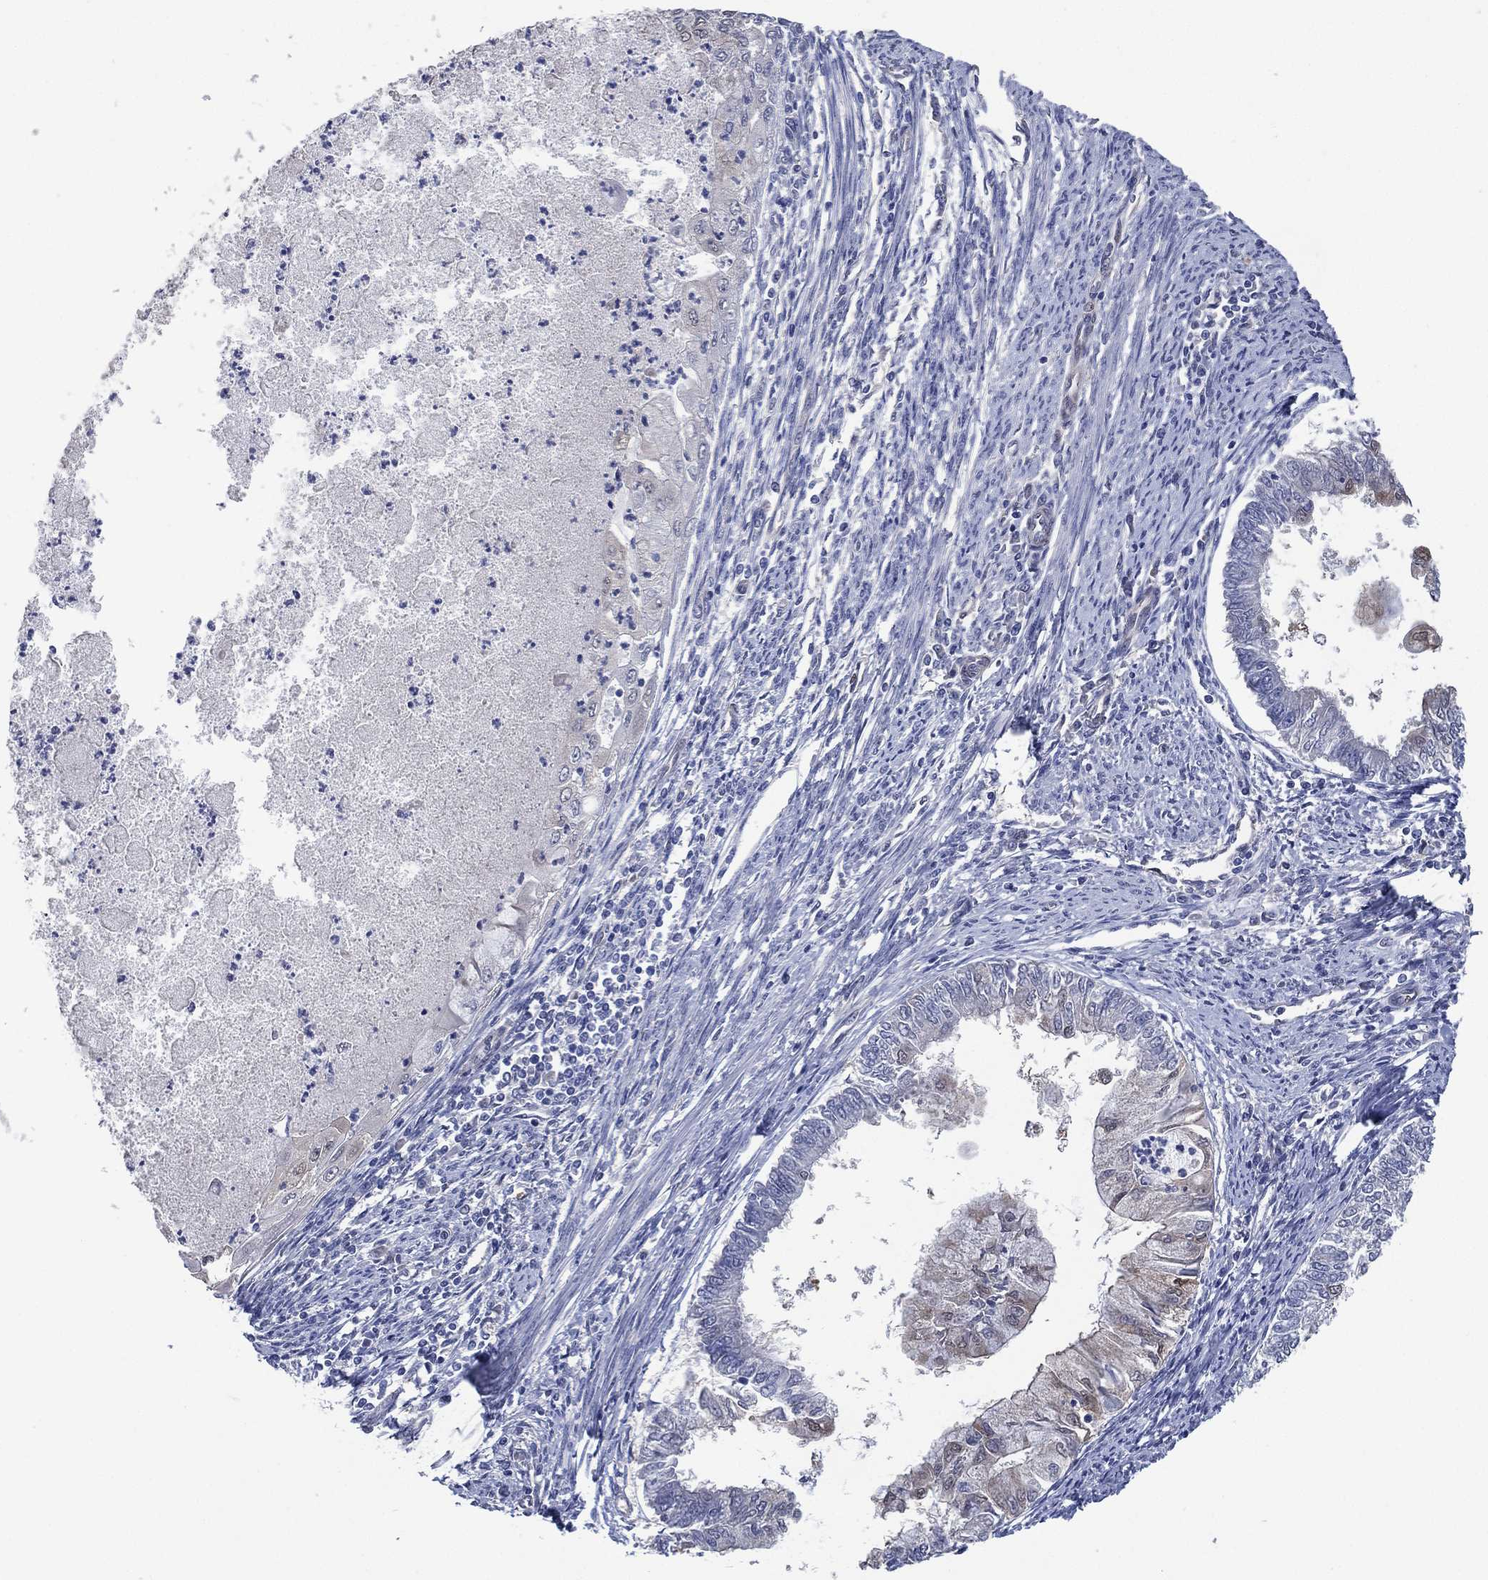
{"staining": {"intensity": "negative", "quantity": "none", "location": "none"}, "tissue": "endometrial cancer", "cell_type": "Tumor cells", "image_type": "cancer", "snomed": [{"axis": "morphology", "description": "Adenocarcinoma, NOS"}, {"axis": "topography", "description": "Endometrium"}], "caption": "Photomicrograph shows no significant protein positivity in tumor cells of endometrial cancer (adenocarcinoma).", "gene": "AK1", "patient": {"sex": "female", "age": 59}}